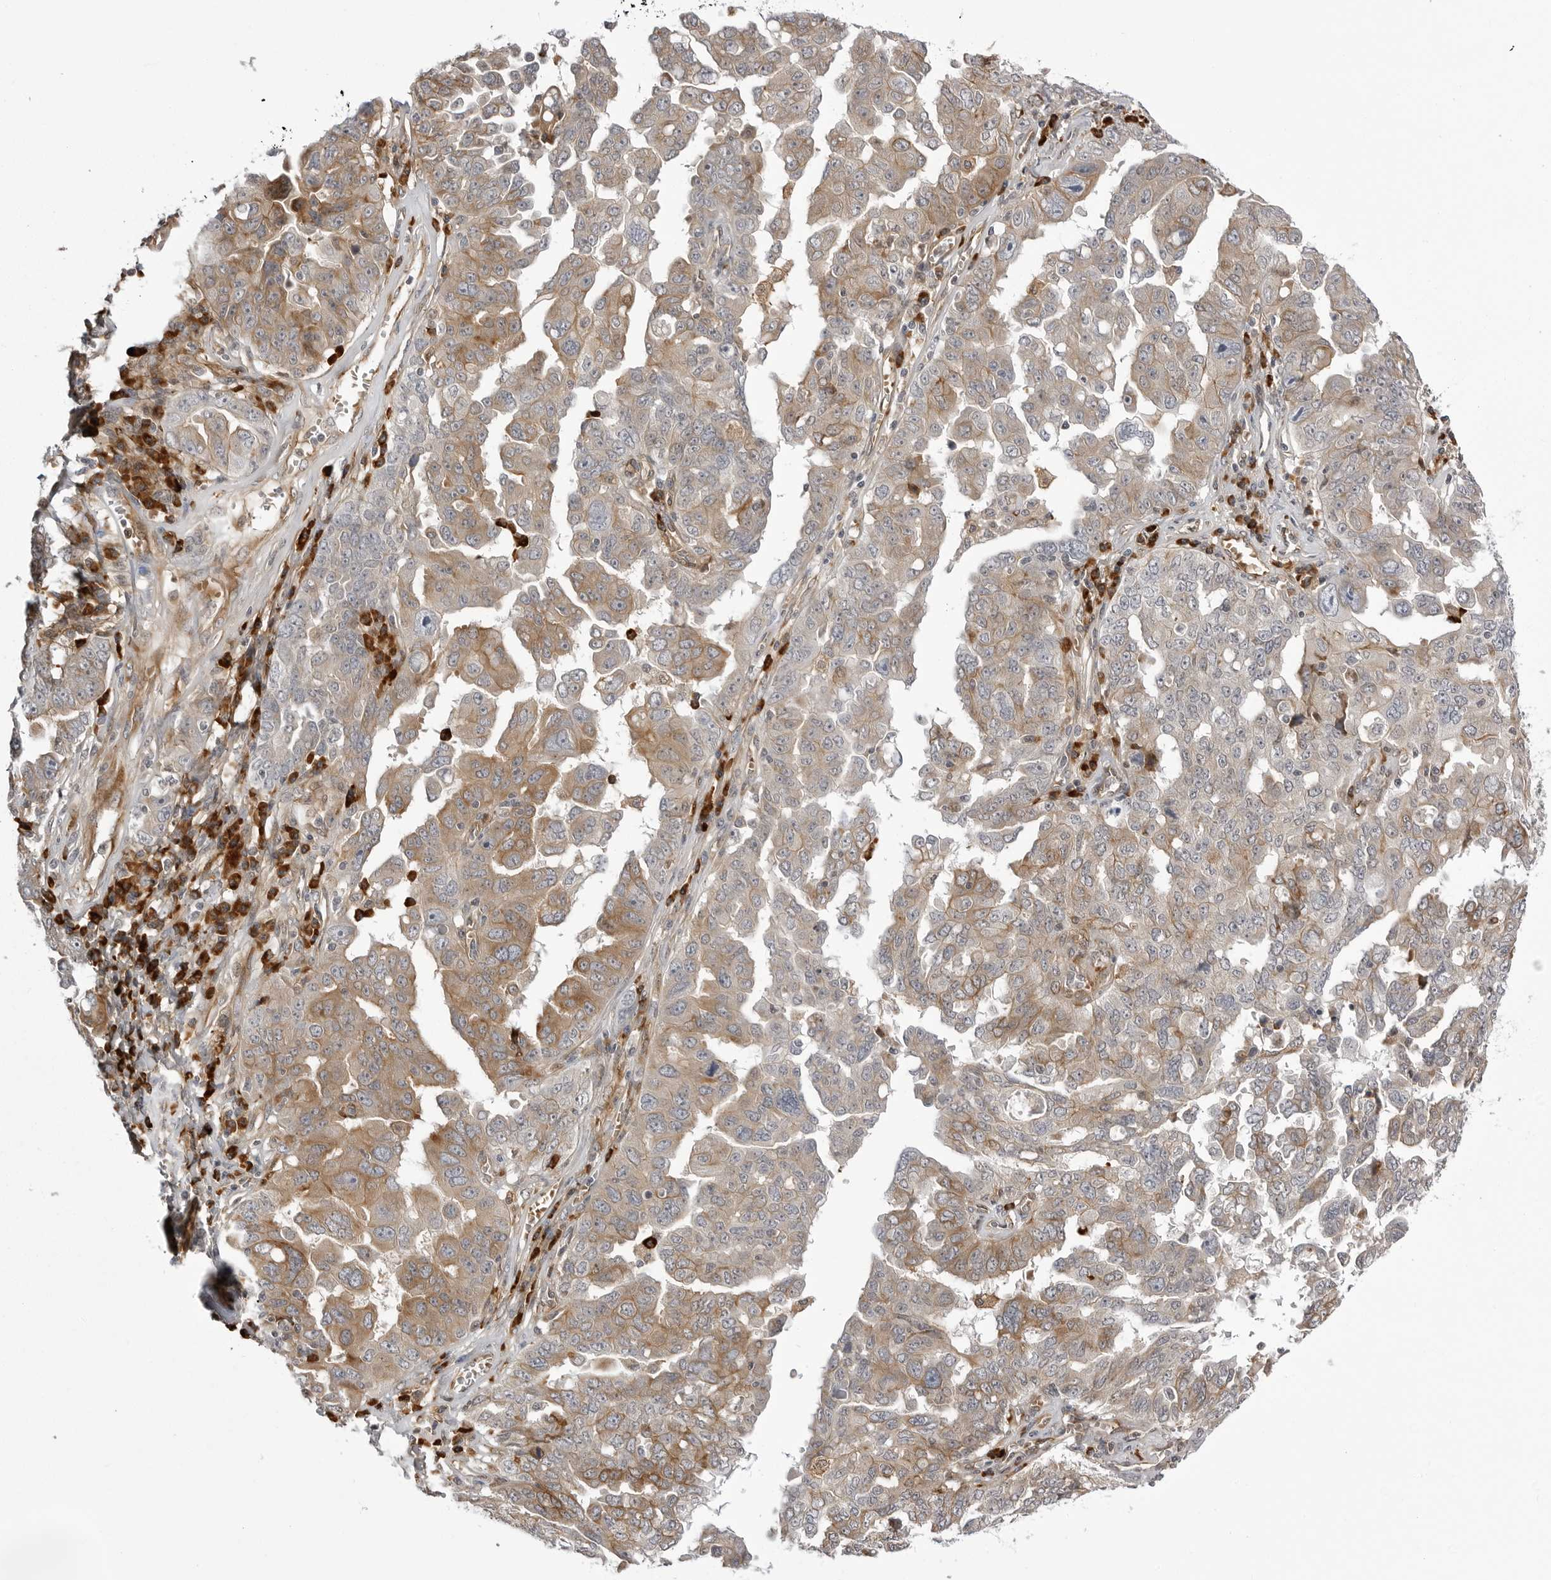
{"staining": {"intensity": "moderate", "quantity": ">75%", "location": "cytoplasmic/membranous"}, "tissue": "ovarian cancer", "cell_type": "Tumor cells", "image_type": "cancer", "snomed": [{"axis": "morphology", "description": "Carcinoma, endometroid"}, {"axis": "topography", "description": "Ovary"}], "caption": "The image demonstrates staining of ovarian cancer (endometroid carcinoma), revealing moderate cytoplasmic/membranous protein expression (brown color) within tumor cells.", "gene": "ARL5A", "patient": {"sex": "female", "age": 62}}